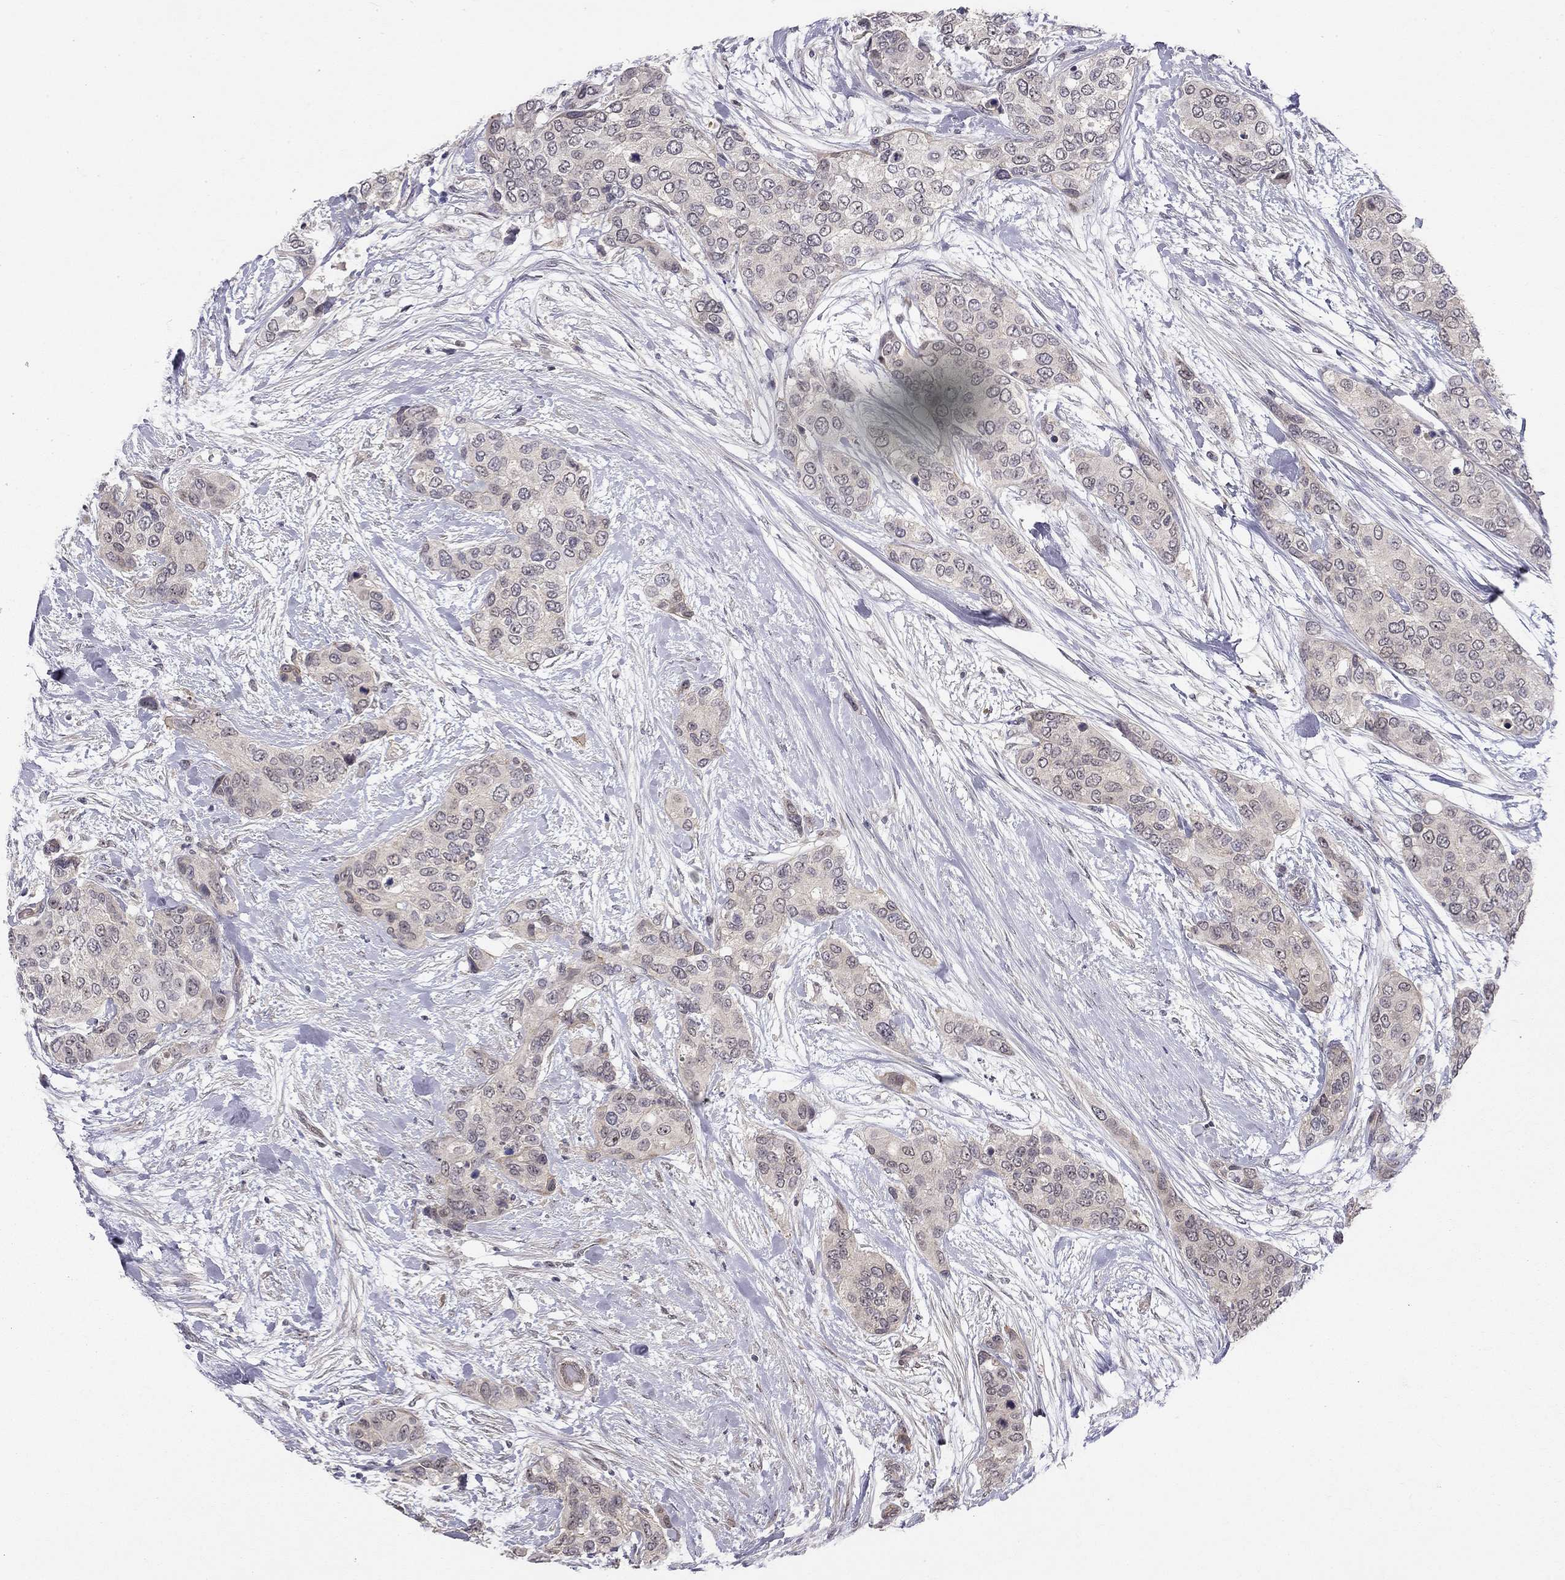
{"staining": {"intensity": "negative", "quantity": "none", "location": "none"}, "tissue": "urothelial cancer", "cell_type": "Tumor cells", "image_type": "cancer", "snomed": [{"axis": "morphology", "description": "Urothelial carcinoma, High grade"}, {"axis": "topography", "description": "Urinary bladder"}], "caption": "Urothelial cancer was stained to show a protein in brown. There is no significant positivity in tumor cells.", "gene": "STXBP6", "patient": {"sex": "male", "age": 77}}